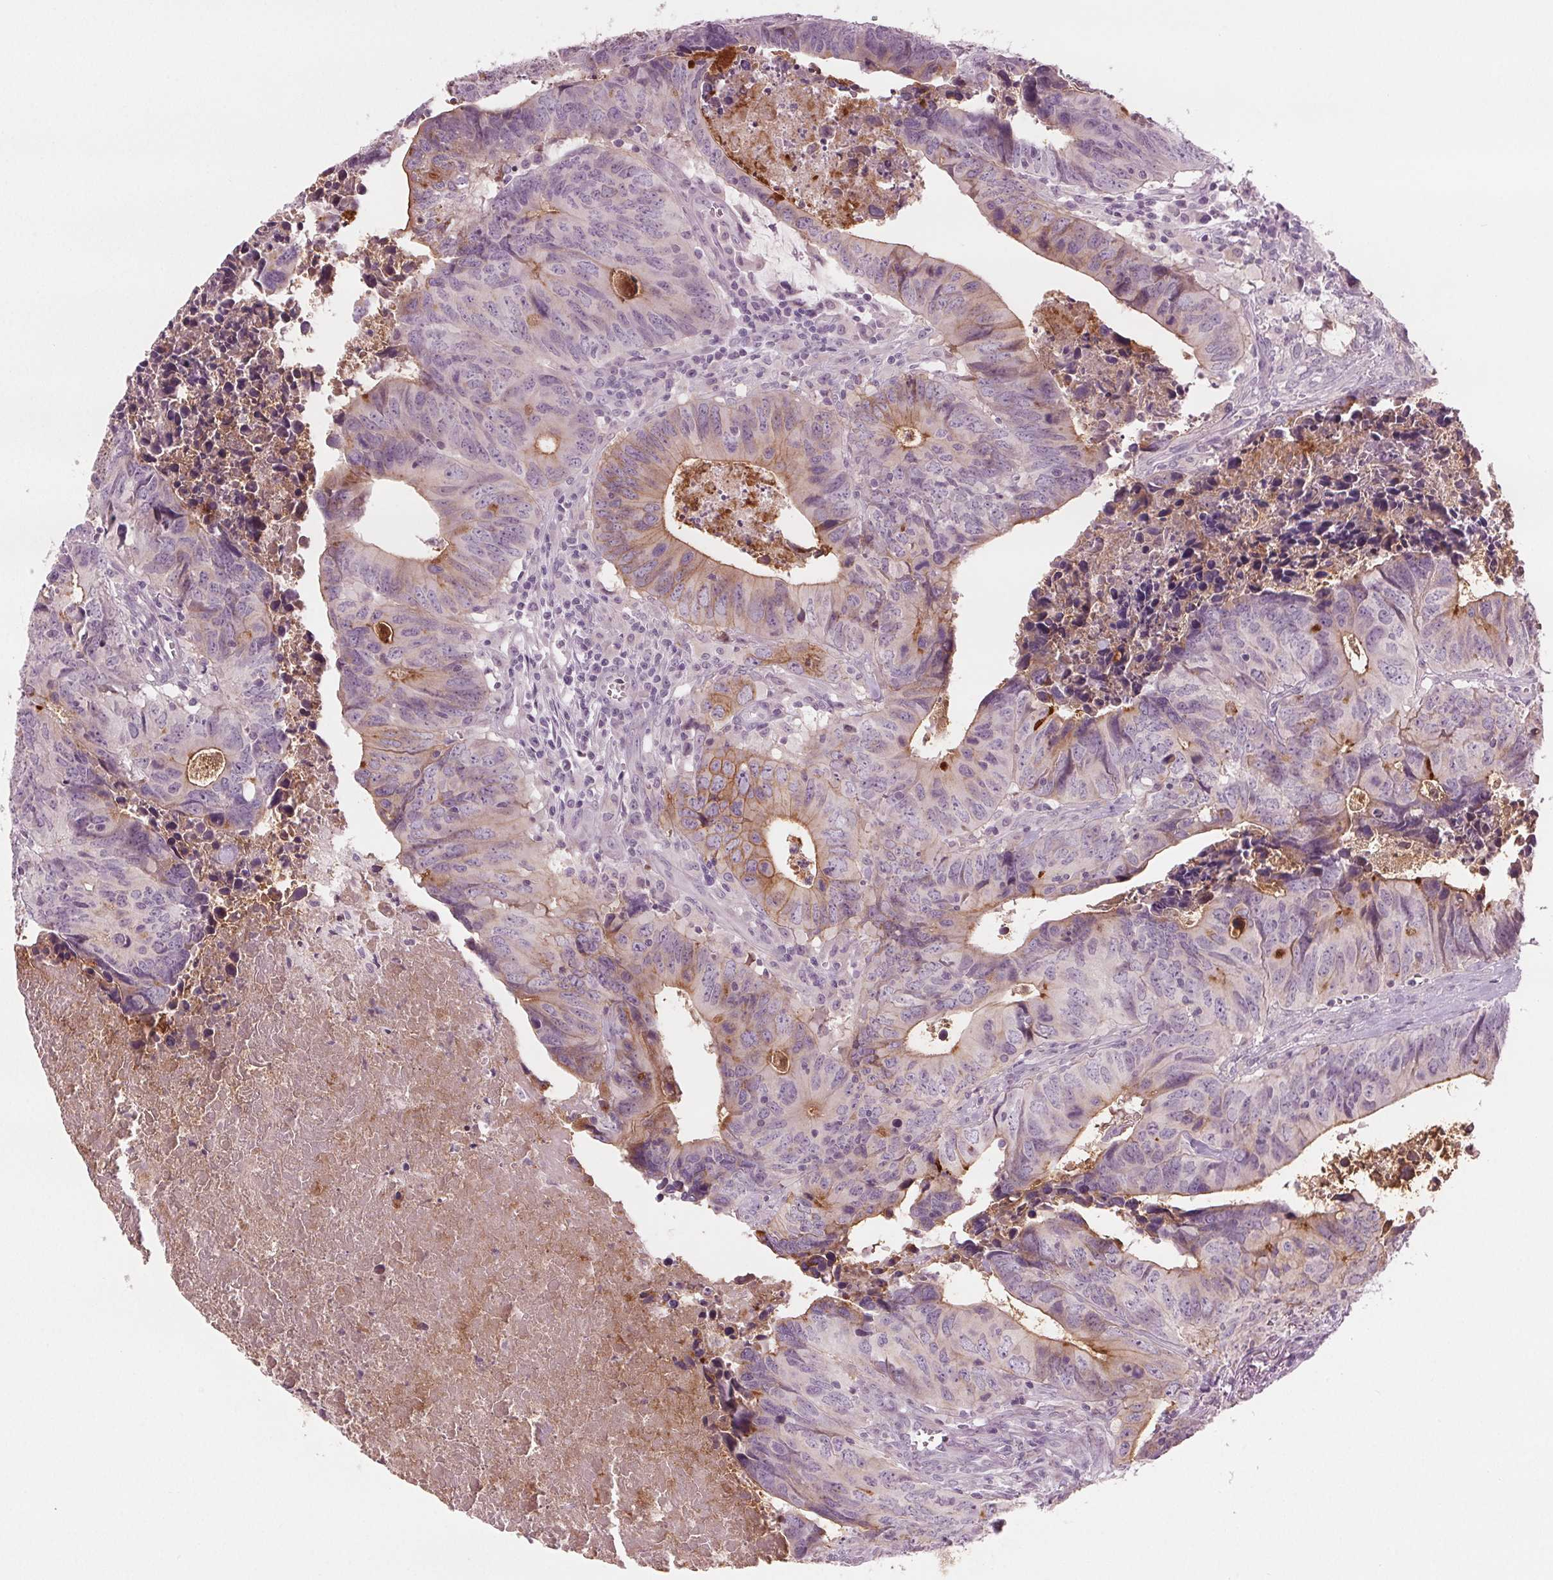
{"staining": {"intensity": "weak", "quantity": "25%-75%", "location": "cytoplasmic/membranous"}, "tissue": "colorectal cancer", "cell_type": "Tumor cells", "image_type": "cancer", "snomed": [{"axis": "morphology", "description": "Adenocarcinoma, NOS"}, {"axis": "topography", "description": "Colon"}], "caption": "This is a histology image of IHC staining of colorectal cancer (adenocarcinoma), which shows weak expression in the cytoplasmic/membranous of tumor cells.", "gene": "PRAP1", "patient": {"sex": "female", "age": 82}}